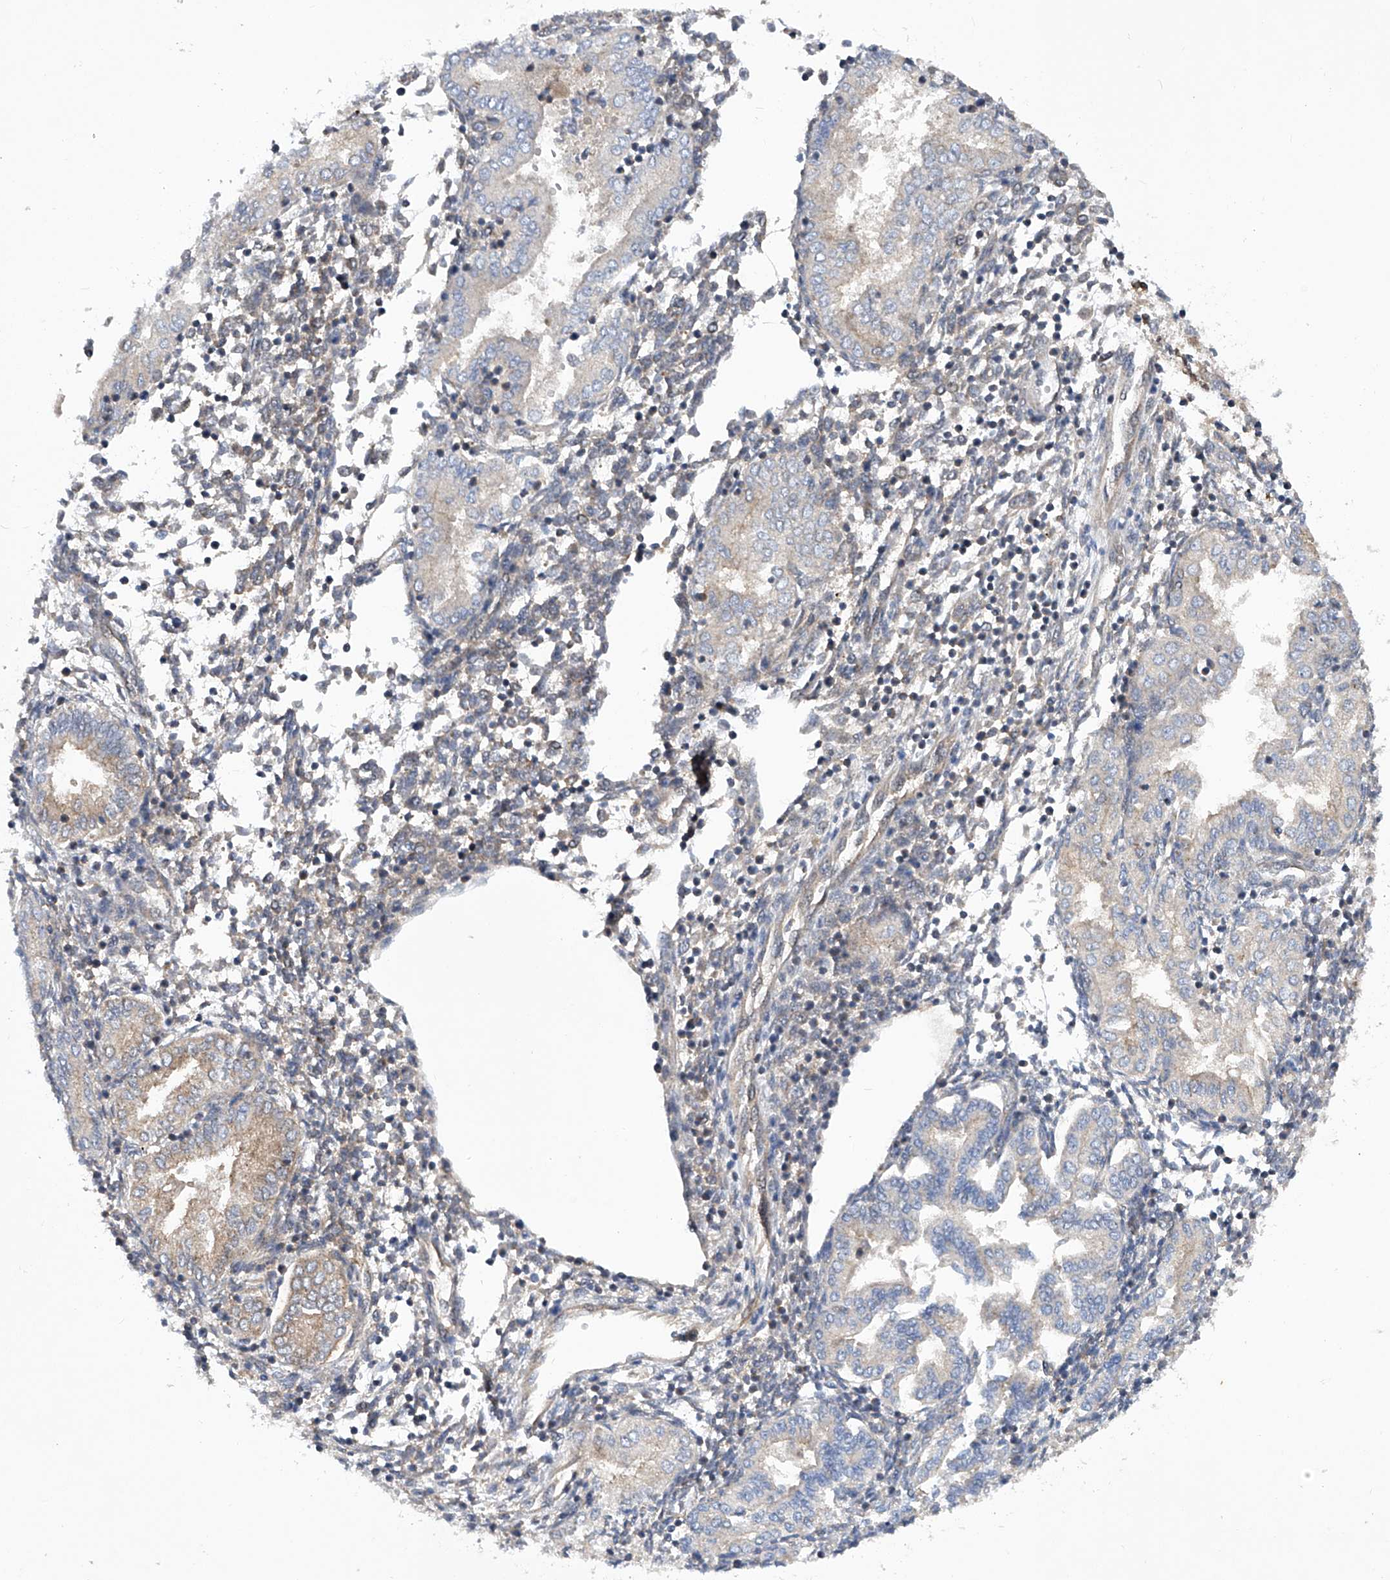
{"staining": {"intensity": "weak", "quantity": "25%-75%", "location": "cytoplasmic/membranous"}, "tissue": "endometrium", "cell_type": "Cells in endometrial stroma", "image_type": "normal", "snomed": [{"axis": "morphology", "description": "Normal tissue, NOS"}, {"axis": "topography", "description": "Endometrium"}], "caption": "Cells in endometrial stroma reveal low levels of weak cytoplasmic/membranous staining in about 25%-75% of cells in normal human endometrium. The protein of interest is shown in brown color, while the nuclei are stained blue.", "gene": "CISH", "patient": {"sex": "female", "age": 53}}